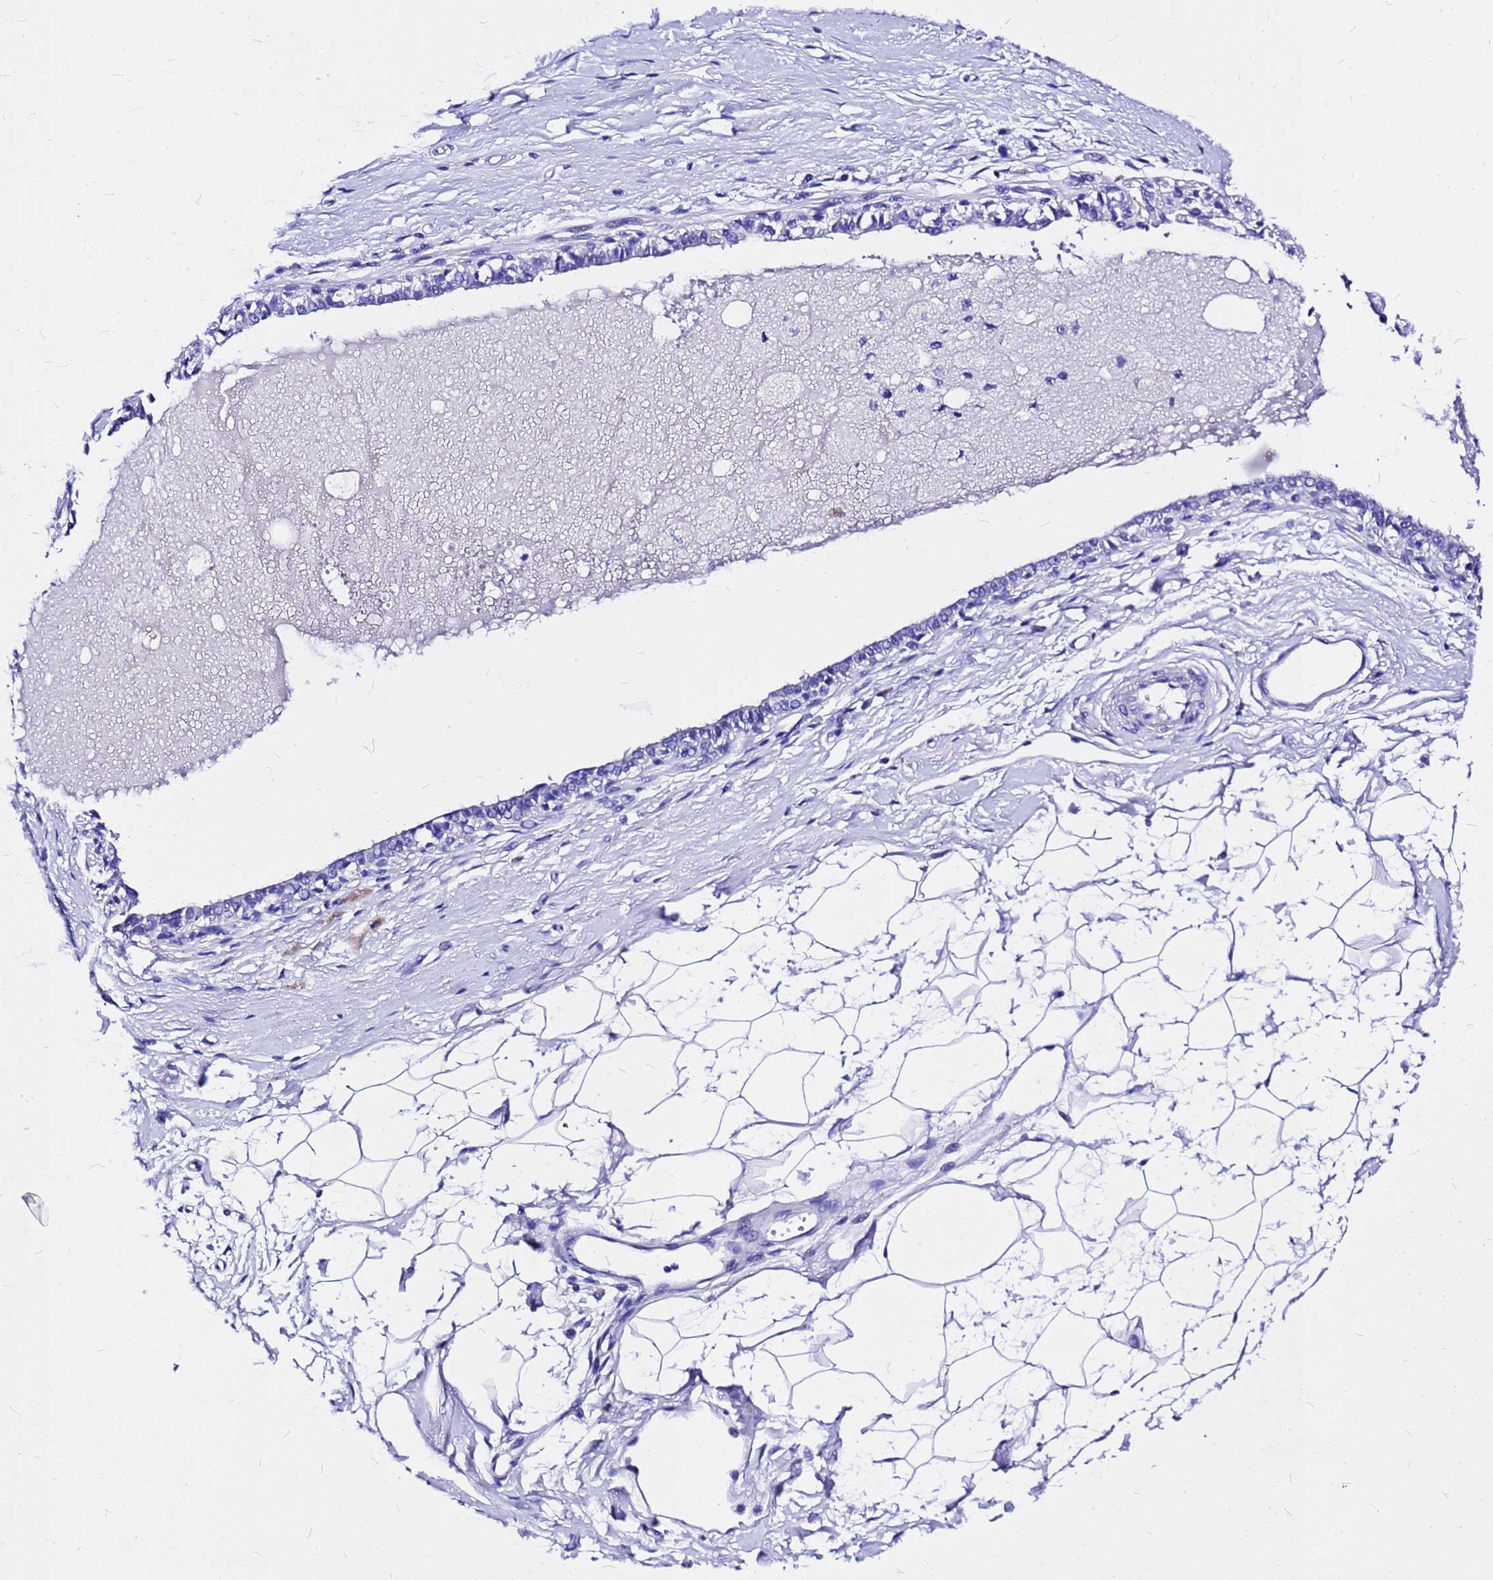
{"staining": {"intensity": "negative", "quantity": "none", "location": "none"}, "tissue": "breast", "cell_type": "Adipocytes", "image_type": "normal", "snomed": [{"axis": "morphology", "description": "Normal tissue, NOS"}, {"axis": "topography", "description": "Breast"}], "caption": "The histopathology image displays no significant positivity in adipocytes of breast. (Brightfield microscopy of DAB (3,3'-diaminobenzidine) immunohistochemistry at high magnification).", "gene": "HERC4", "patient": {"sex": "female", "age": 45}}